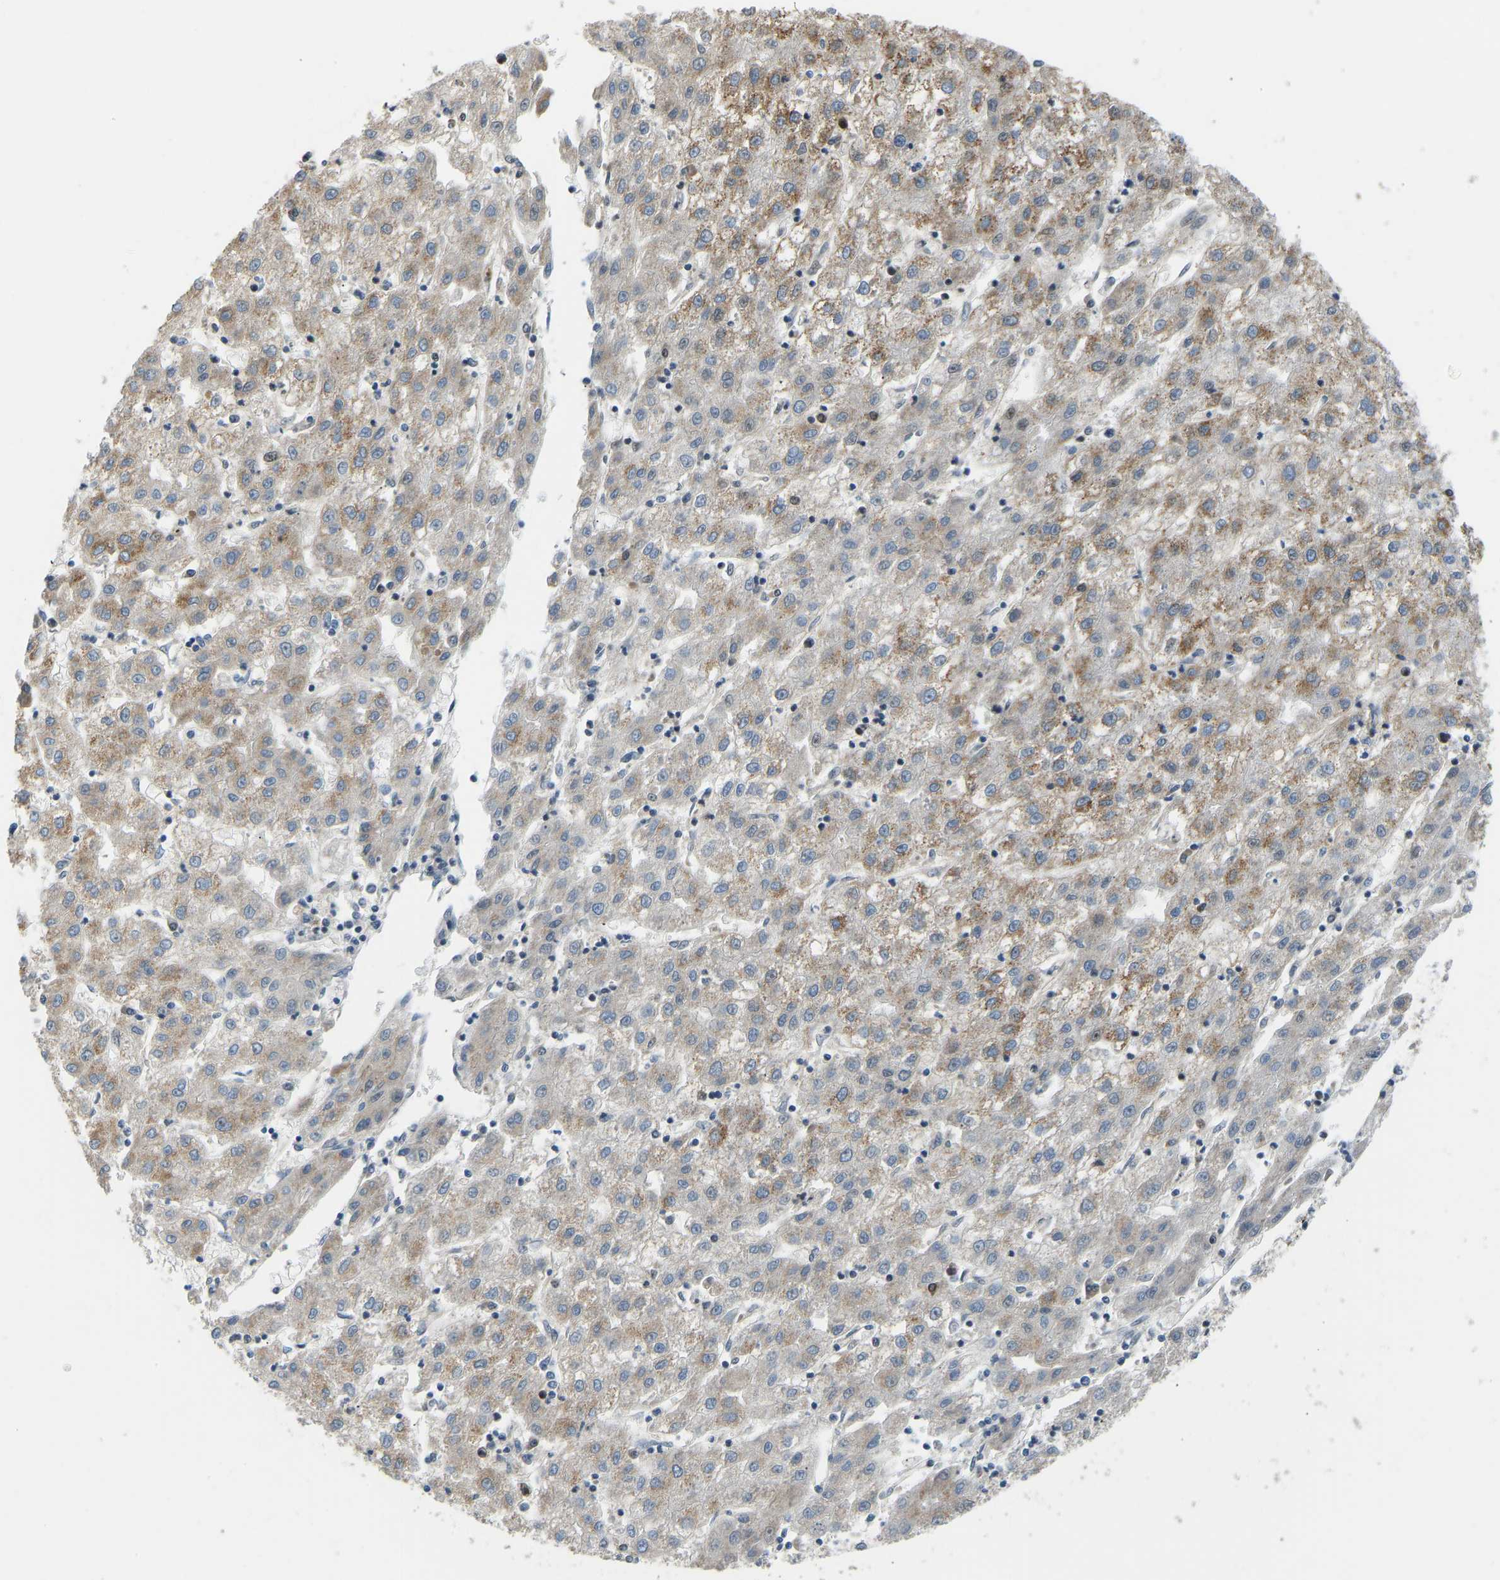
{"staining": {"intensity": "moderate", "quantity": ">75%", "location": "cytoplasmic/membranous"}, "tissue": "liver cancer", "cell_type": "Tumor cells", "image_type": "cancer", "snomed": [{"axis": "morphology", "description": "Carcinoma, Hepatocellular, NOS"}, {"axis": "topography", "description": "Liver"}], "caption": "This histopathology image displays immunohistochemistry (IHC) staining of liver cancer (hepatocellular carcinoma), with medium moderate cytoplasmic/membranous expression in about >75% of tumor cells.", "gene": "RBP1", "patient": {"sex": "male", "age": 72}}